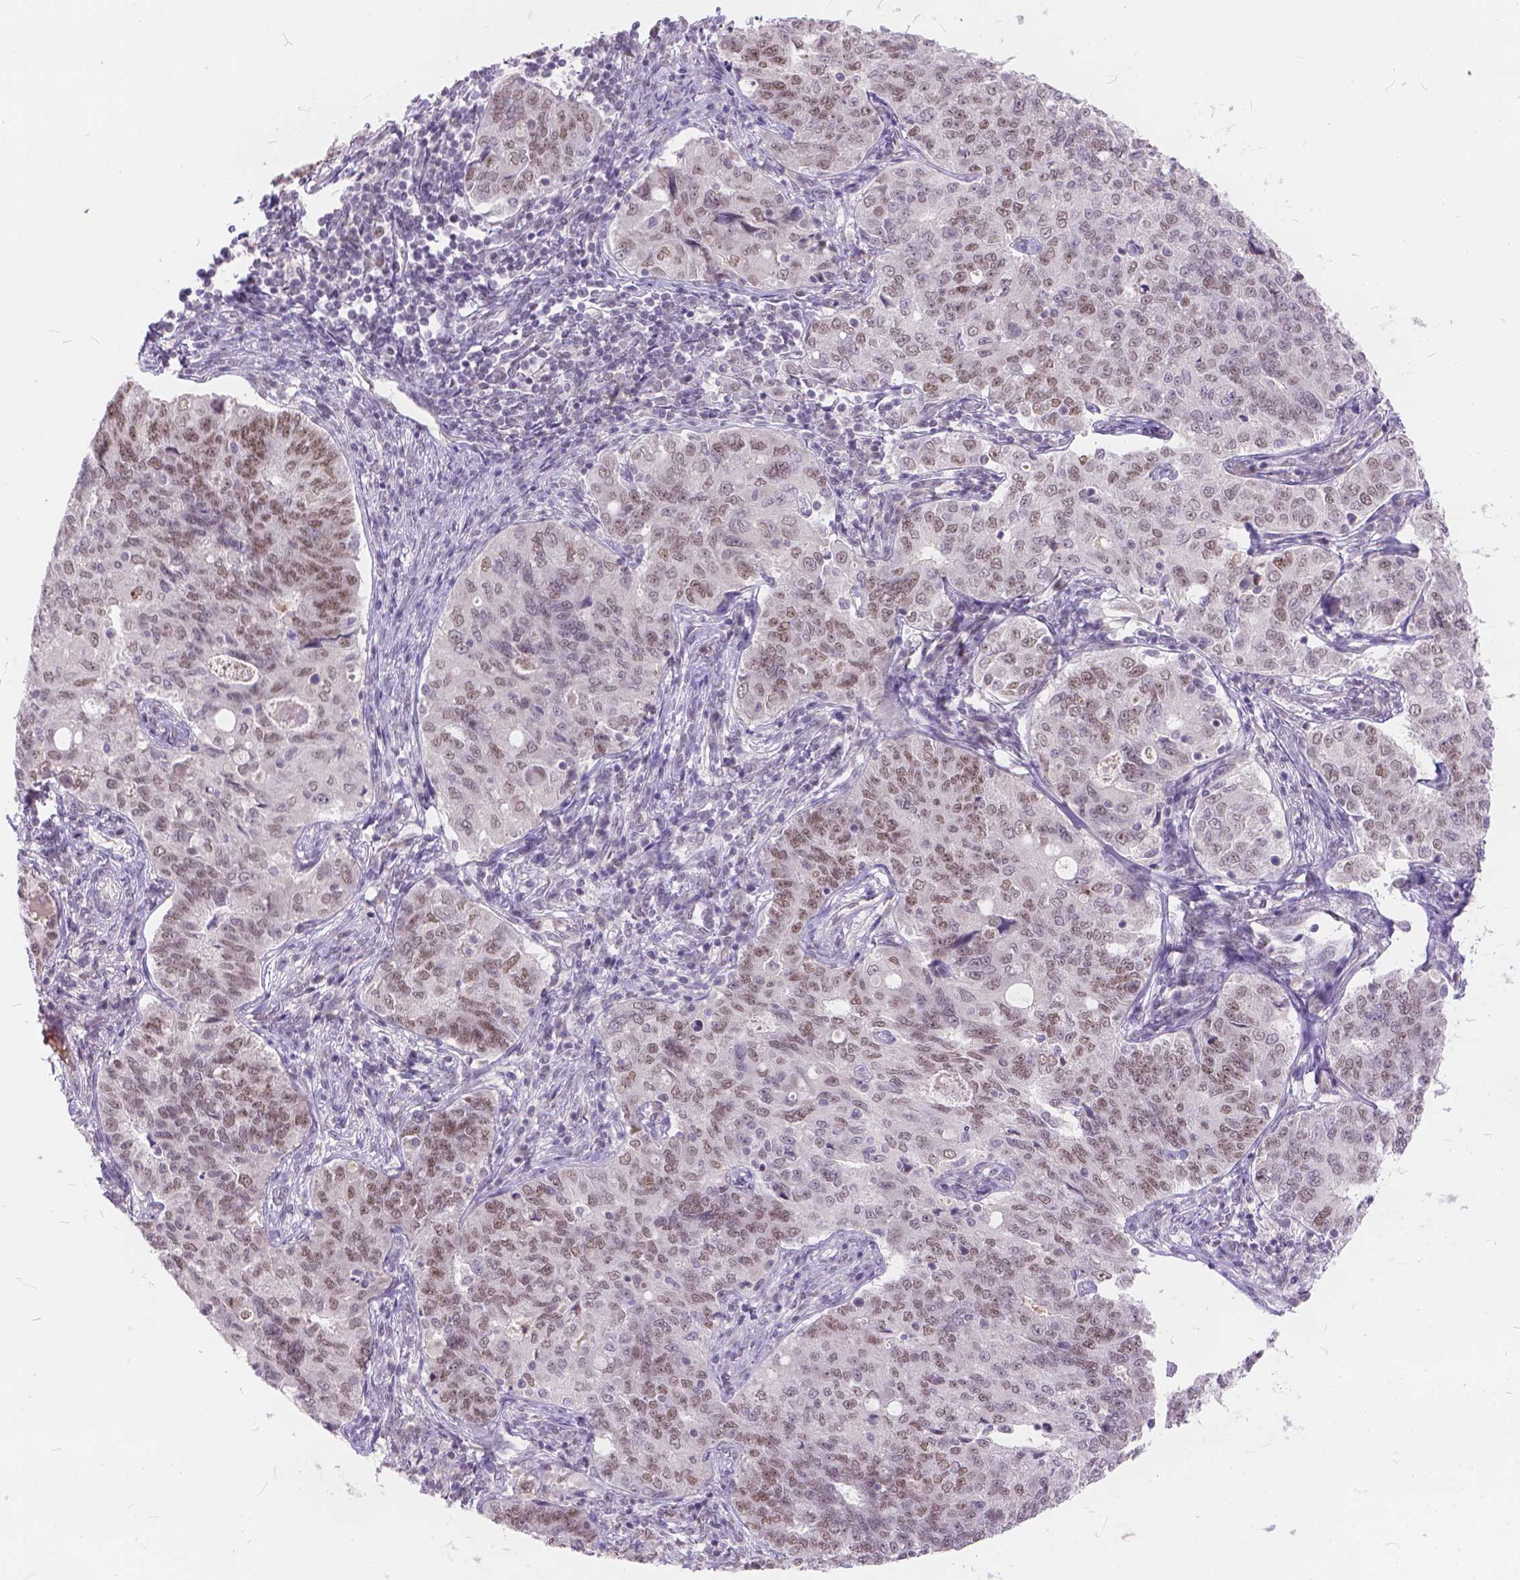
{"staining": {"intensity": "weak", "quantity": ">75%", "location": "nuclear"}, "tissue": "endometrial cancer", "cell_type": "Tumor cells", "image_type": "cancer", "snomed": [{"axis": "morphology", "description": "Adenocarcinoma, NOS"}, {"axis": "topography", "description": "Endometrium"}], "caption": "Adenocarcinoma (endometrial) tissue exhibits weak nuclear expression in approximately >75% of tumor cells, visualized by immunohistochemistry. (DAB IHC with brightfield microscopy, high magnification).", "gene": "FAM53A", "patient": {"sex": "female", "age": 43}}